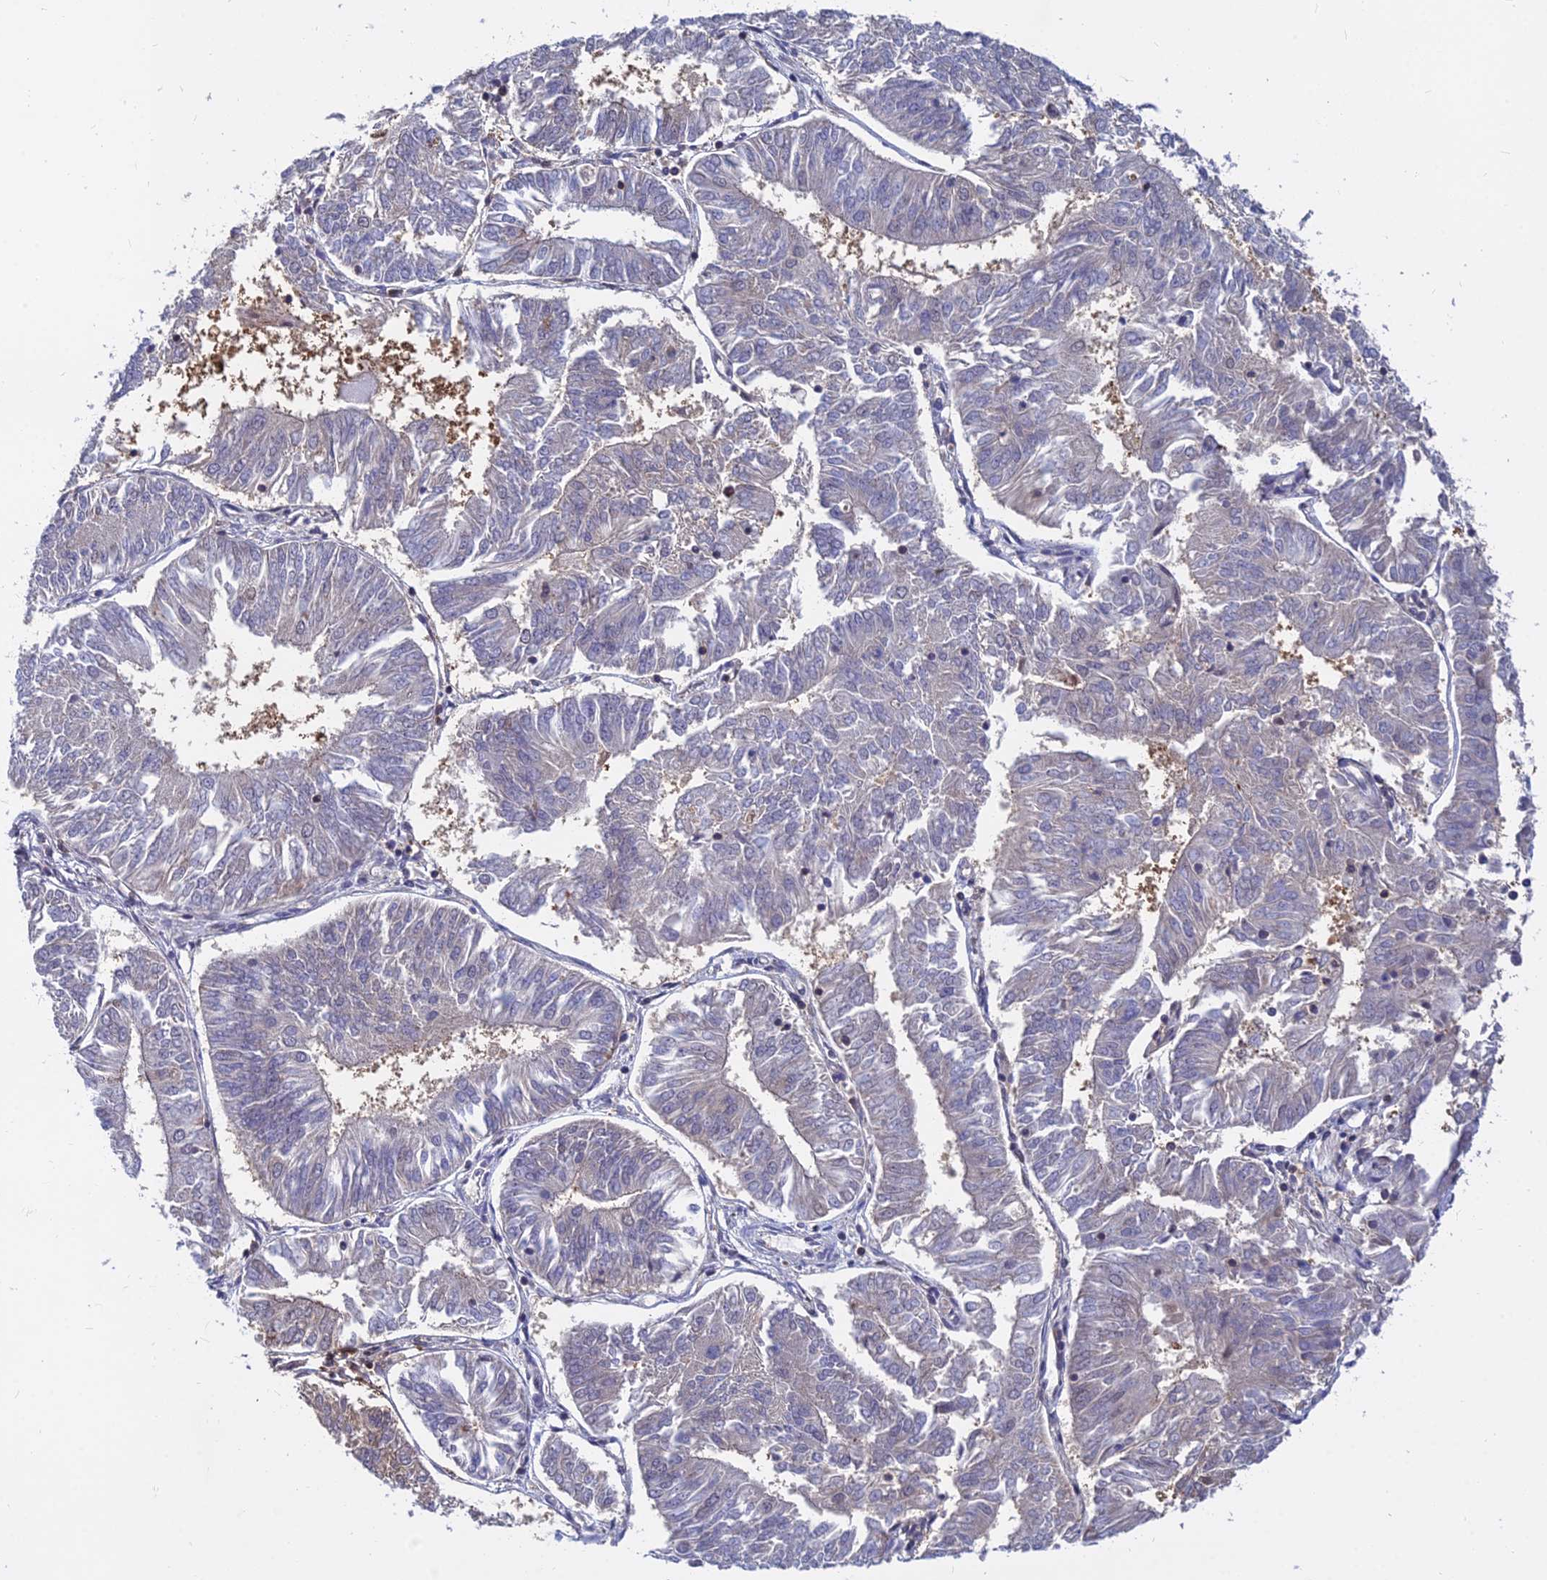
{"staining": {"intensity": "weak", "quantity": "<25%", "location": "cytoplasmic/membranous"}, "tissue": "endometrial cancer", "cell_type": "Tumor cells", "image_type": "cancer", "snomed": [{"axis": "morphology", "description": "Adenocarcinoma, NOS"}, {"axis": "topography", "description": "Endometrium"}], "caption": "IHC of human adenocarcinoma (endometrial) reveals no staining in tumor cells.", "gene": "B3GALT4", "patient": {"sex": "female", "age": 58}}